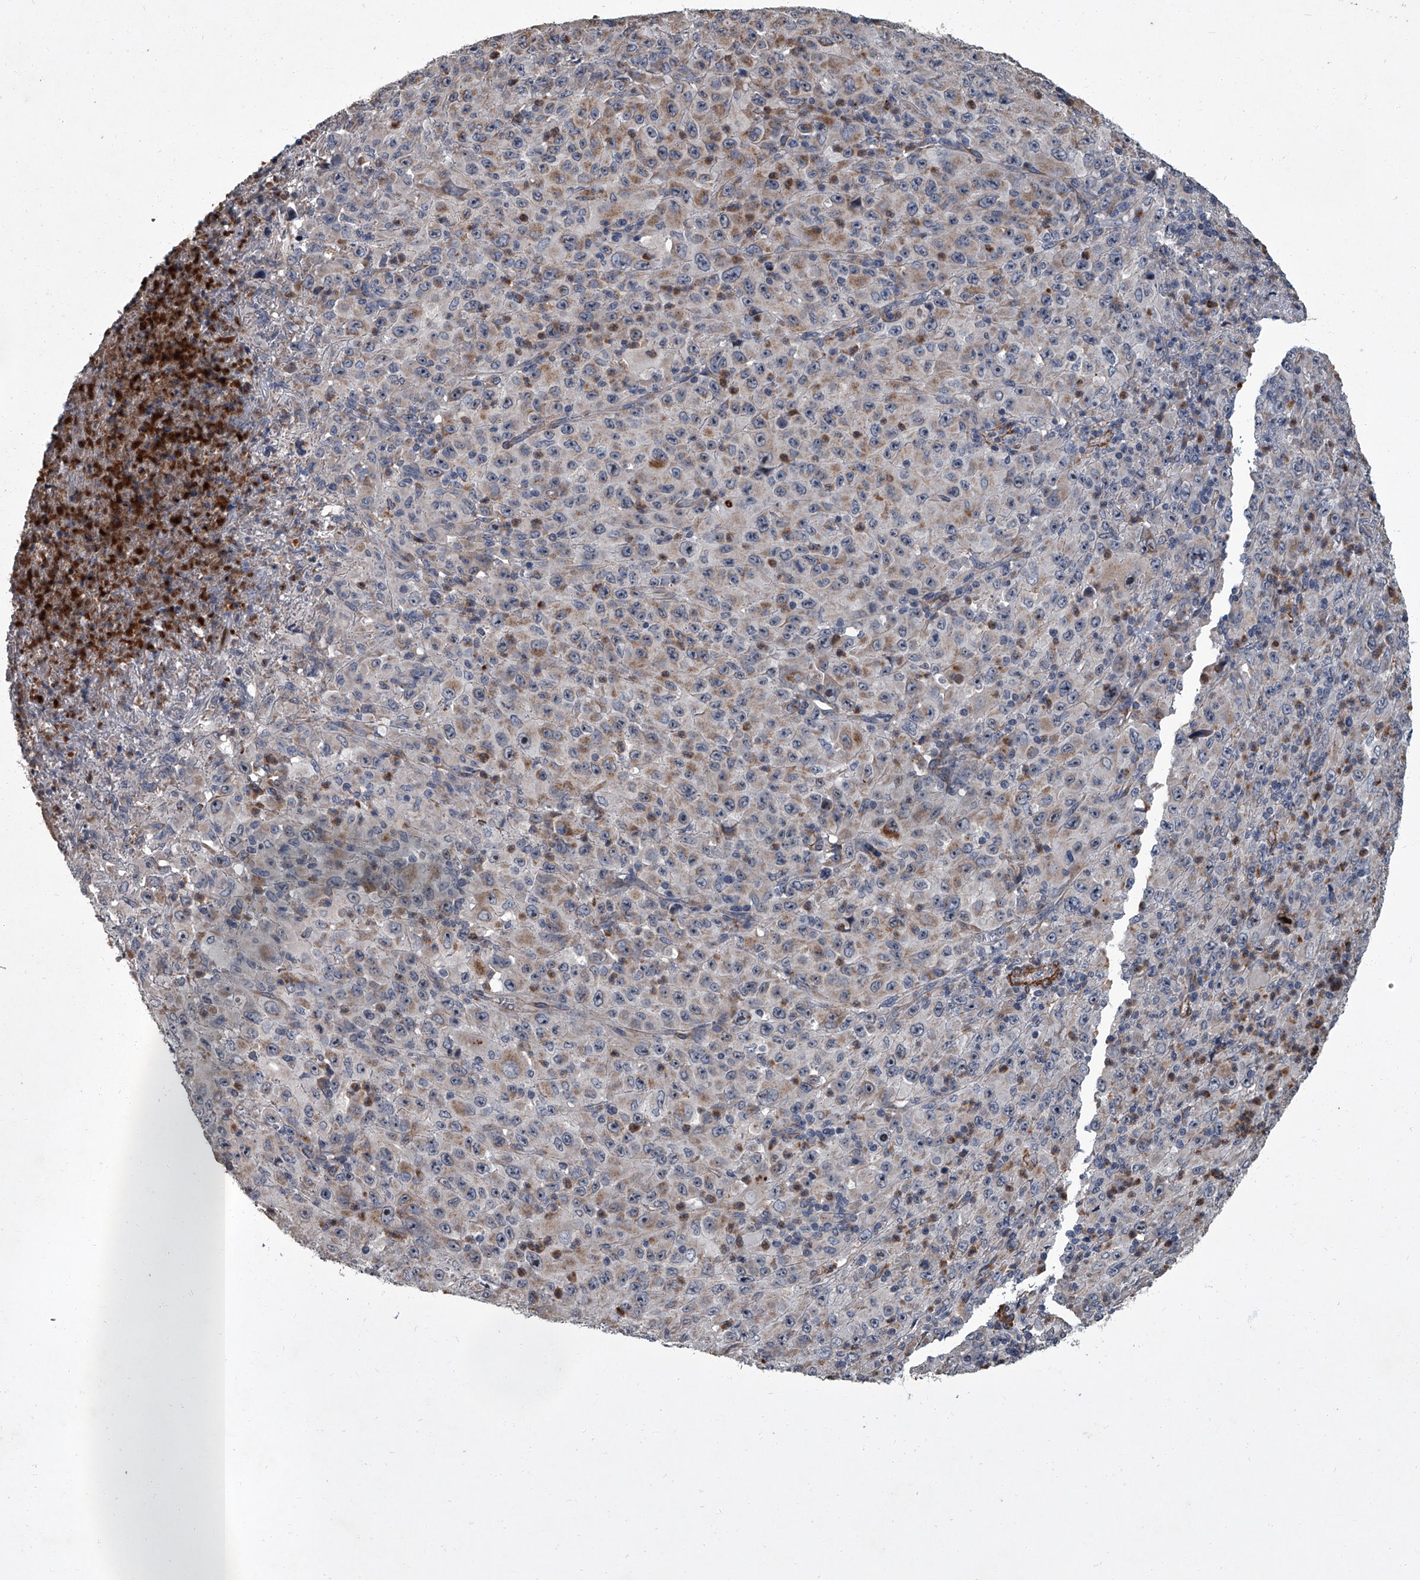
{"staining": {"intensity": "weak", "quantity": "<25%", "location": "cytoplasmic/membranous"}, "tissue": "melanoma", "cell_type": "Tumor cells", "image_type": "cancer", "snomed": [{"axis": "morphology", "description": "Malignant melanoma, Metastatic site"}, {"axis": "topography", "description": "Skin"}], "caption": "There is no significant staining in tumor cells of melanoma.", "gene": "SIRT4", "patient": {"sex": "female", "age": 56}}